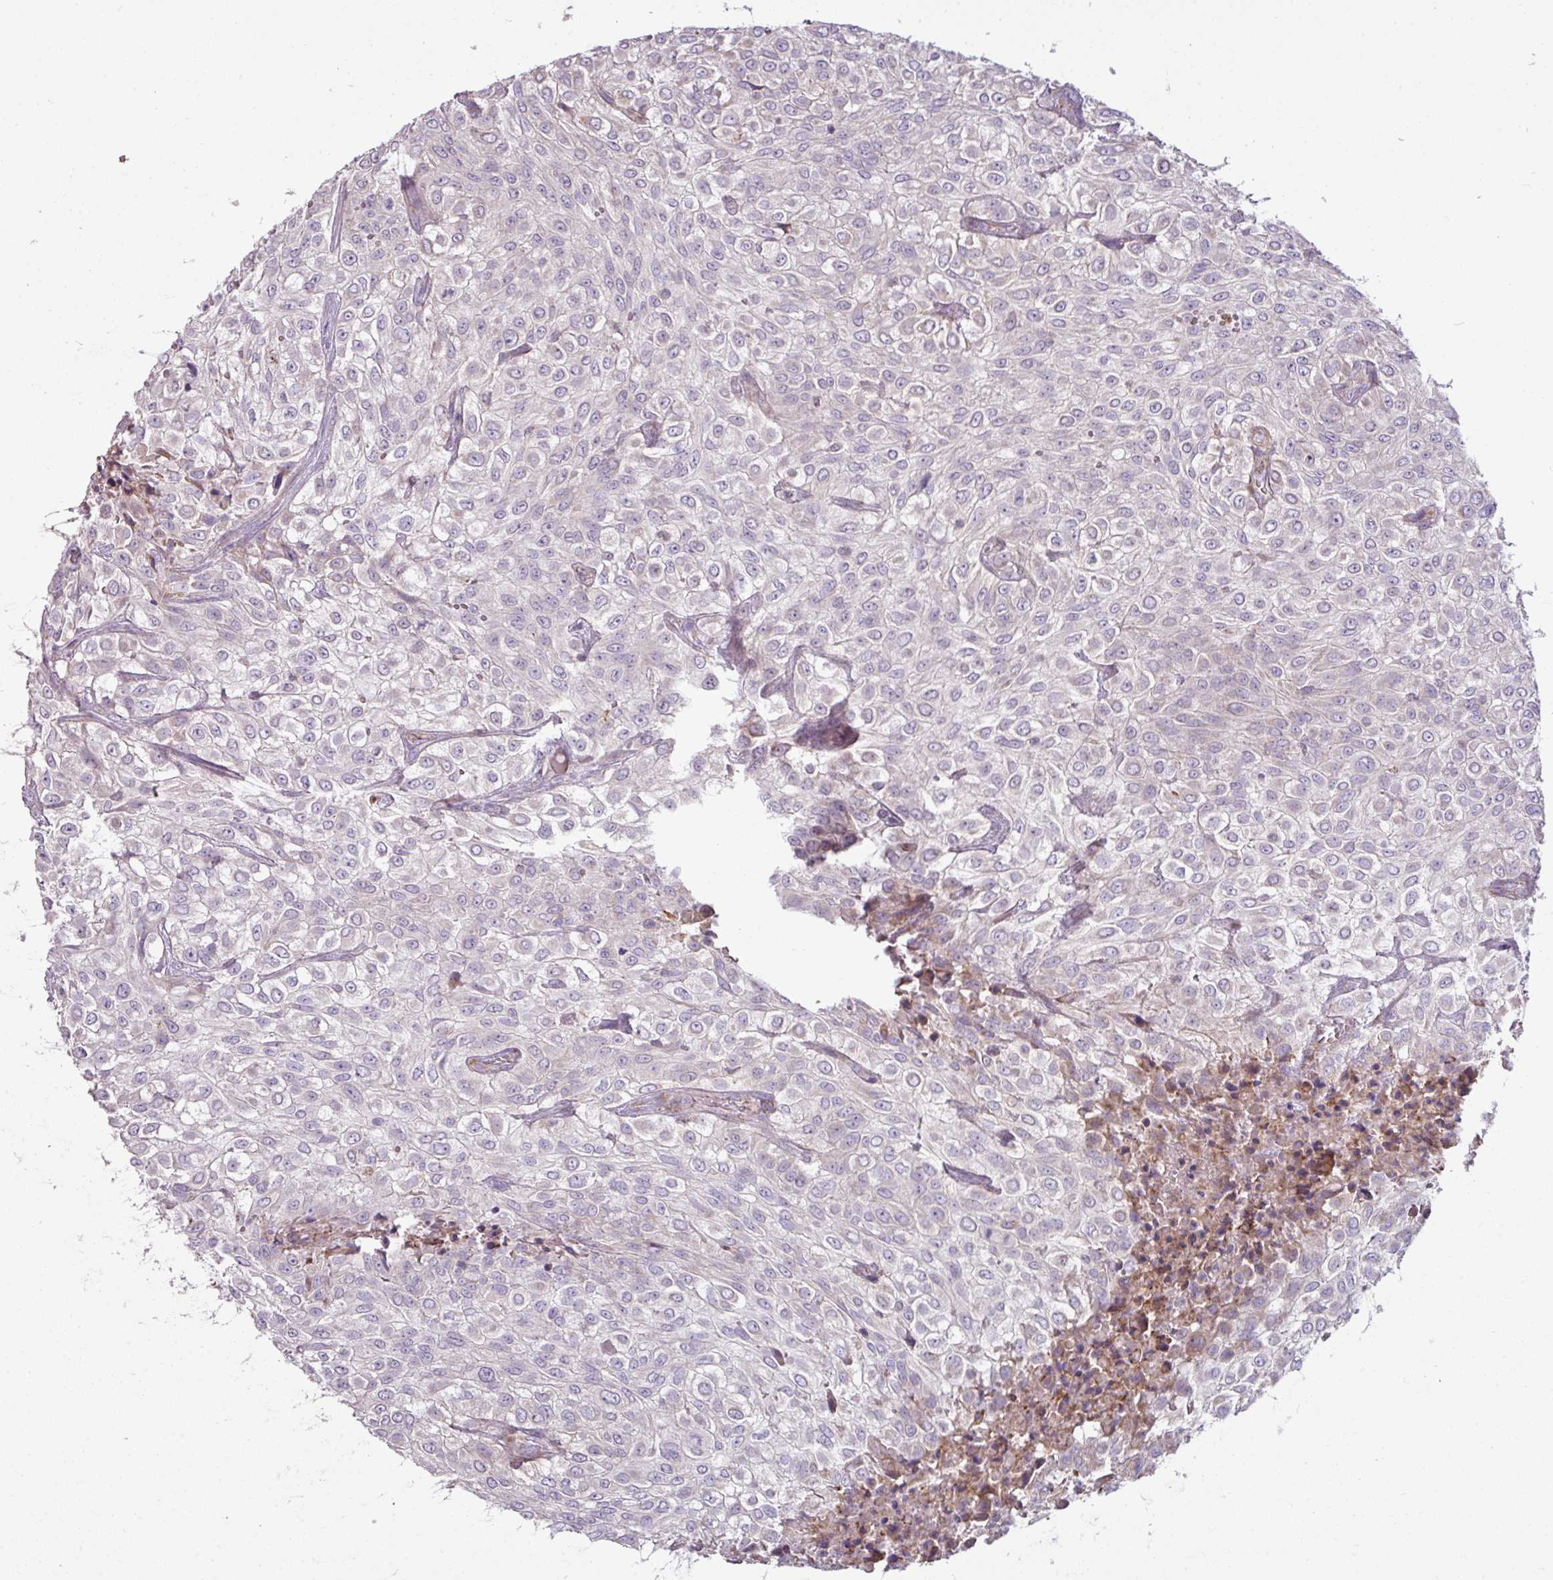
{"staining": {"intensity": "negative", "quantity": "none", "location": "none"}, "tissue": "urothelial cancer", "cell_type": "Tumor cells", "image_type": "cancer", "snomed": [{"axis": "morphology", "description": "Urothelial carcinoma, High grade"}, {"axis": "topography", "description": "Urinary bladder"}], "caption": "Tumor cells show no significant protein positivity in urothelial cancer. (Immunohistochemistry, brightfield microscopy, high magnification).", "gene": "SQOR", "patient": {"sex": "male", "age": 56}}